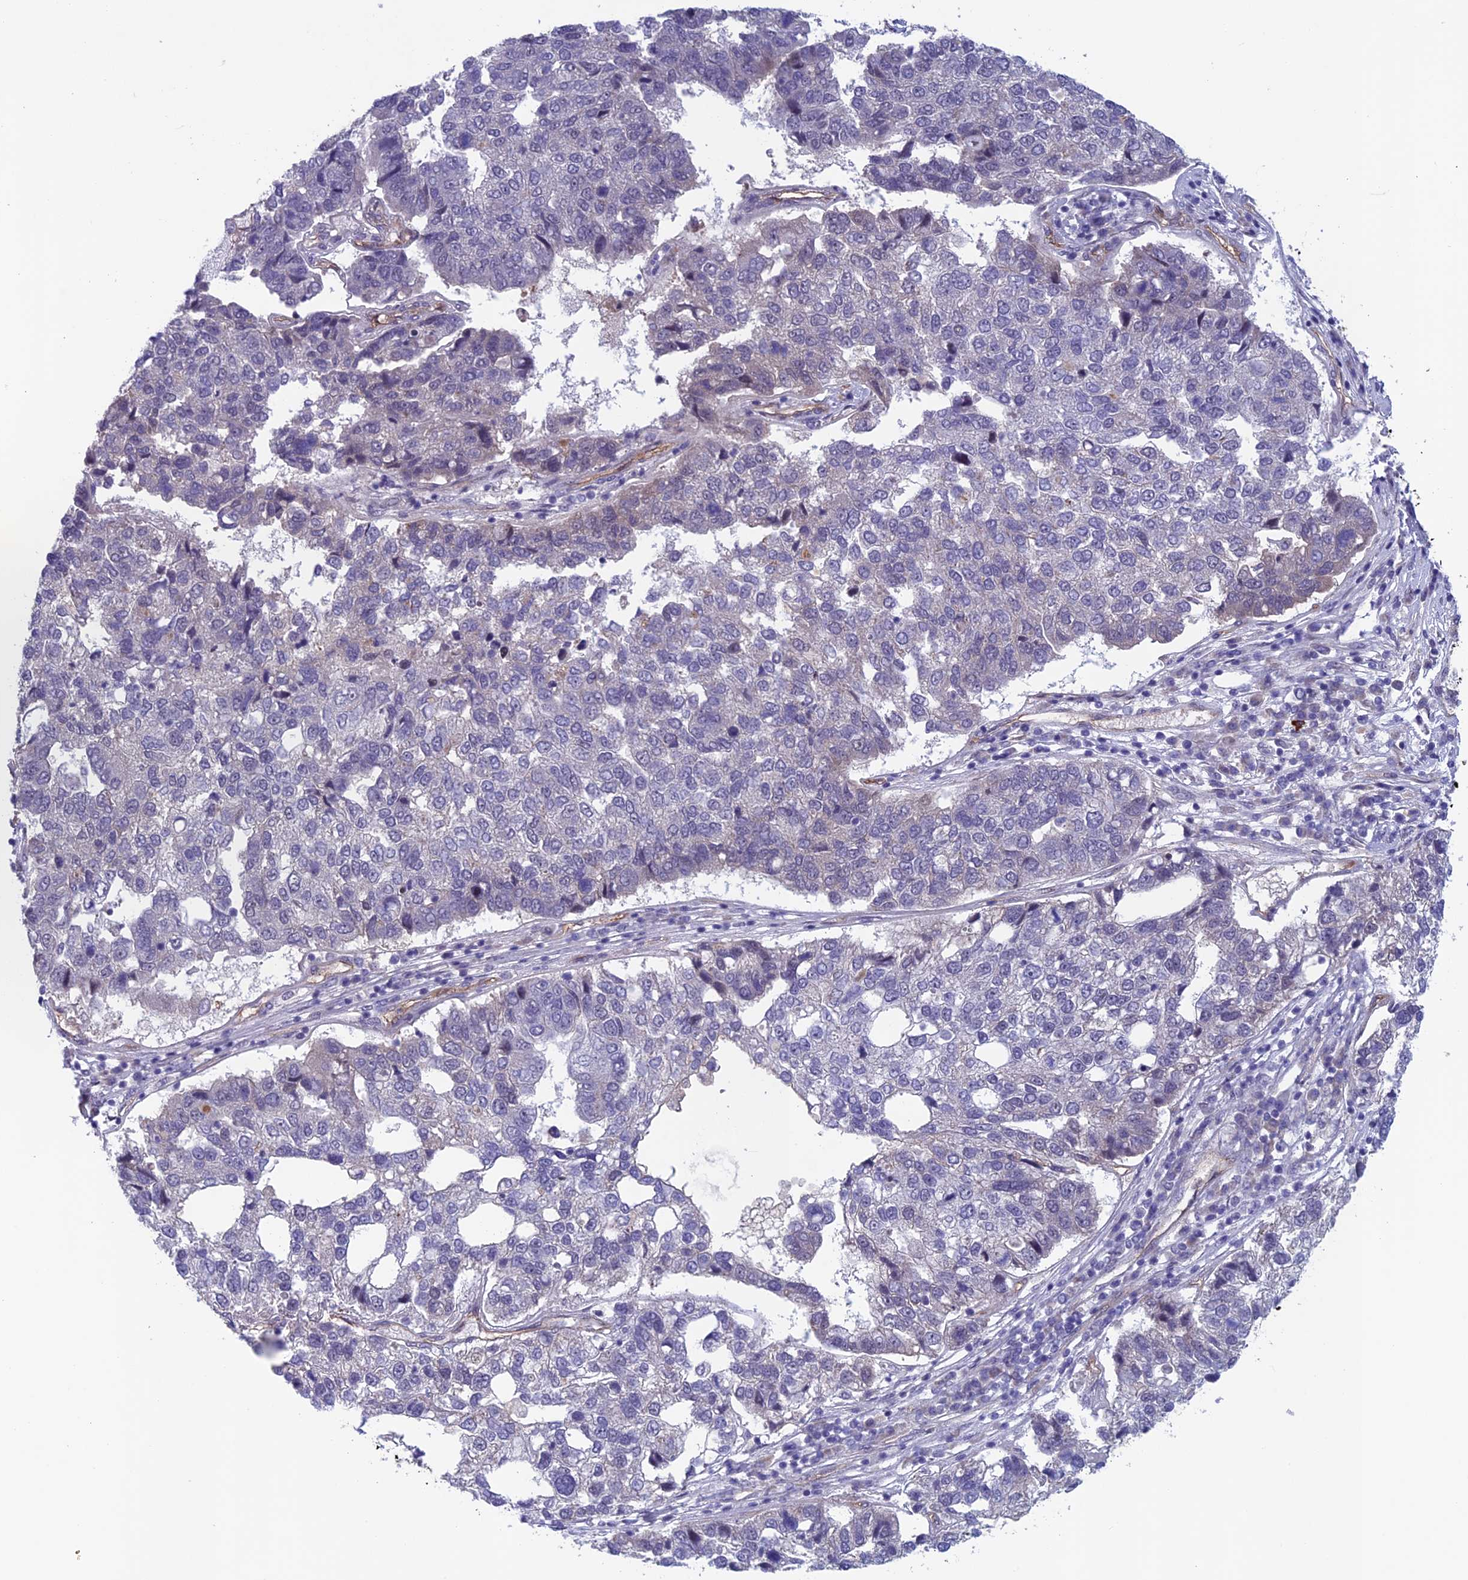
{"staining": {"intensity": "negative", "quantity": "none", "location": "none"}, "tissue": "pancreatic cancer", "cell_type": "Tumor cells", "image_type": "cancer", "snomed": [{"axis": "morphology", "description": "Adenocarcinoma, NOS"}, {"axis": "topography", "description": "Pancreas"}], "caption": "There is no significant positivity in tumor cells of pancreatic cancer. Nuclei are stained in blue.", "gene": "FKBPL", "patient": {"sex": "female", "age": 61}}